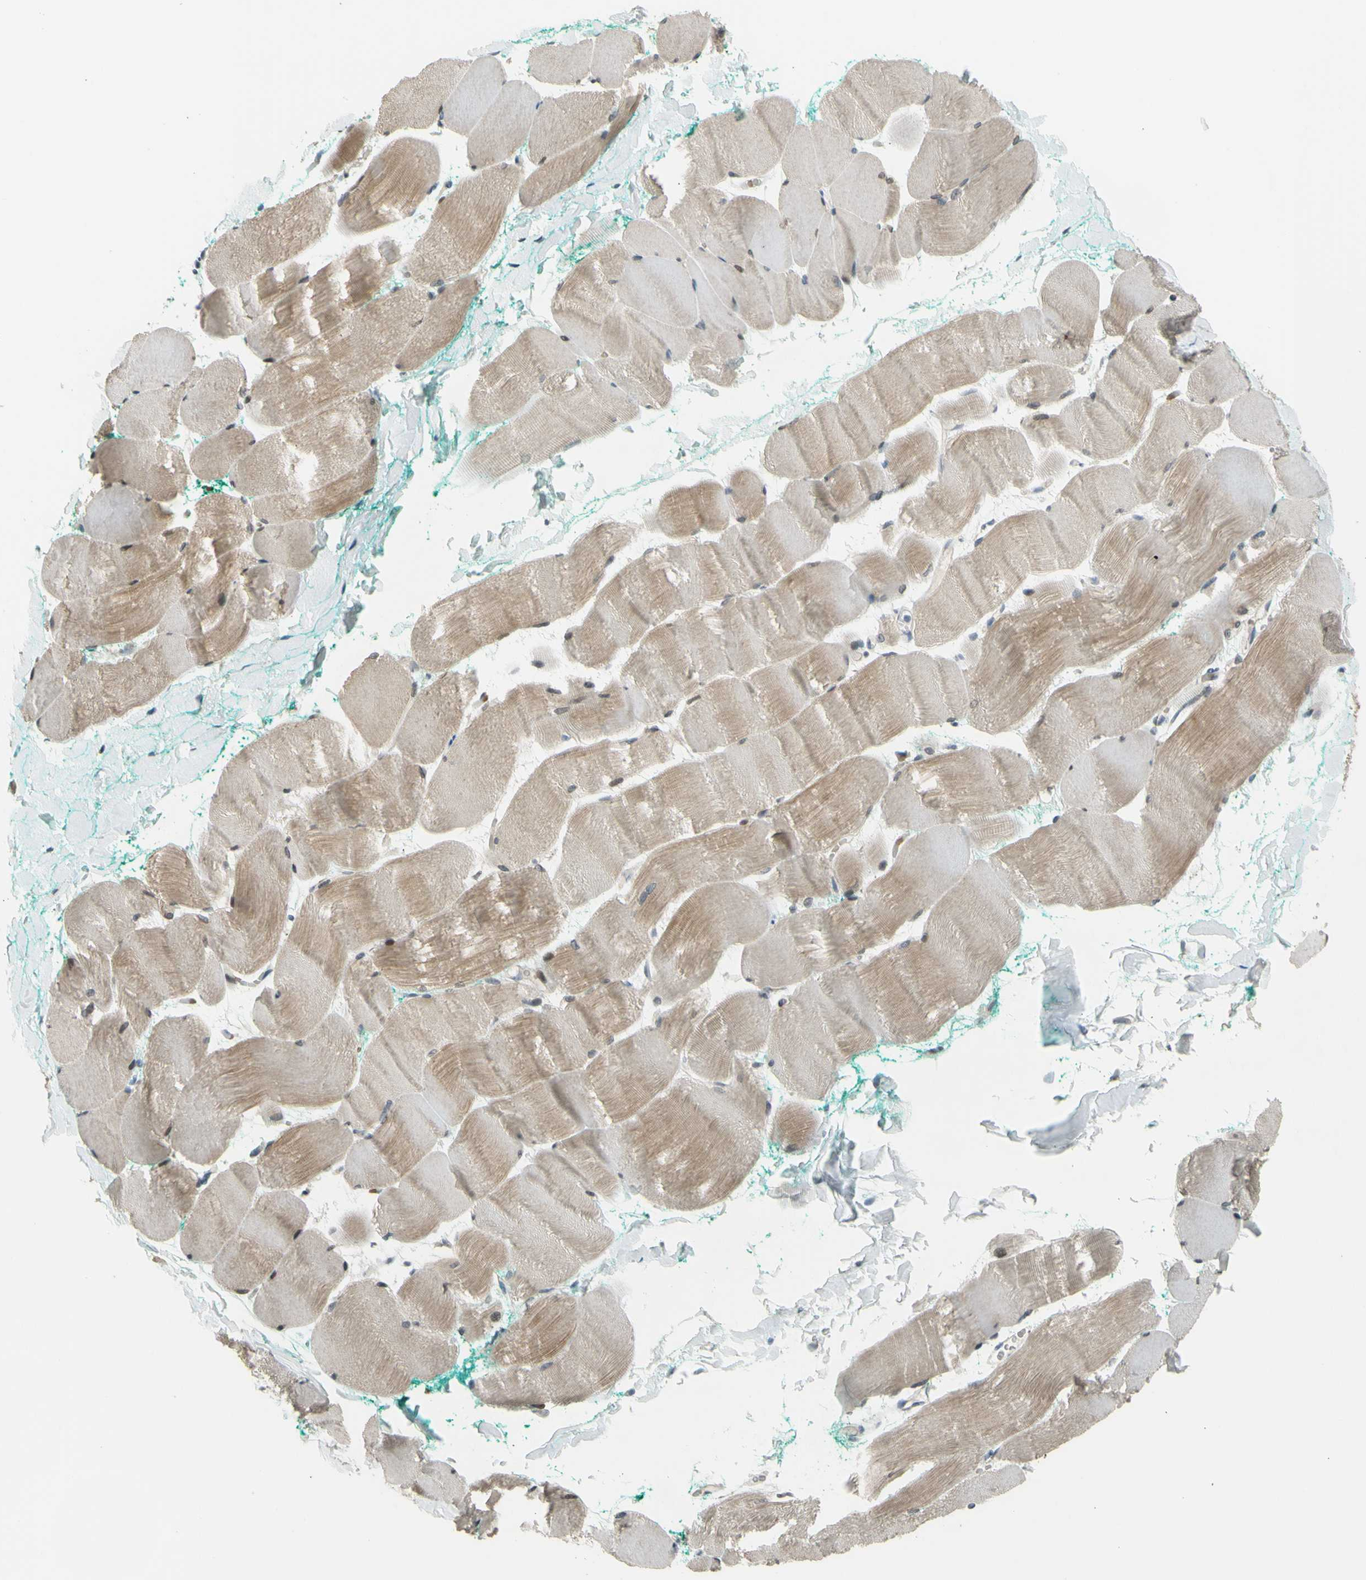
{"staining": {"intensity": "moderate", "quantity": ">75%", "location": "cytoplasmic/membranous"}, "tissue": "skeletal muscle", "cell_type": "Myocytes", "image_type": "normal", "snomed": [{"axis": "morphology", "description": "Normal tissue, NOS"}, {"axis": "morphology", "description": "Squamous cell carcinoma, NOS"}, {"axis": "topography", "description": "Skeletal muscle"}], "caption": "This micrograph exhibits normal skeletal muscle stained with immunohistochemistry to label a protein in brown. The cytoplasmic/membranous of myocytes show moderate positivity for the protein. Nuclei are counter-stained blue.", "gene": "ZNF184", "patient": {"sex": "male", "age": 51}}